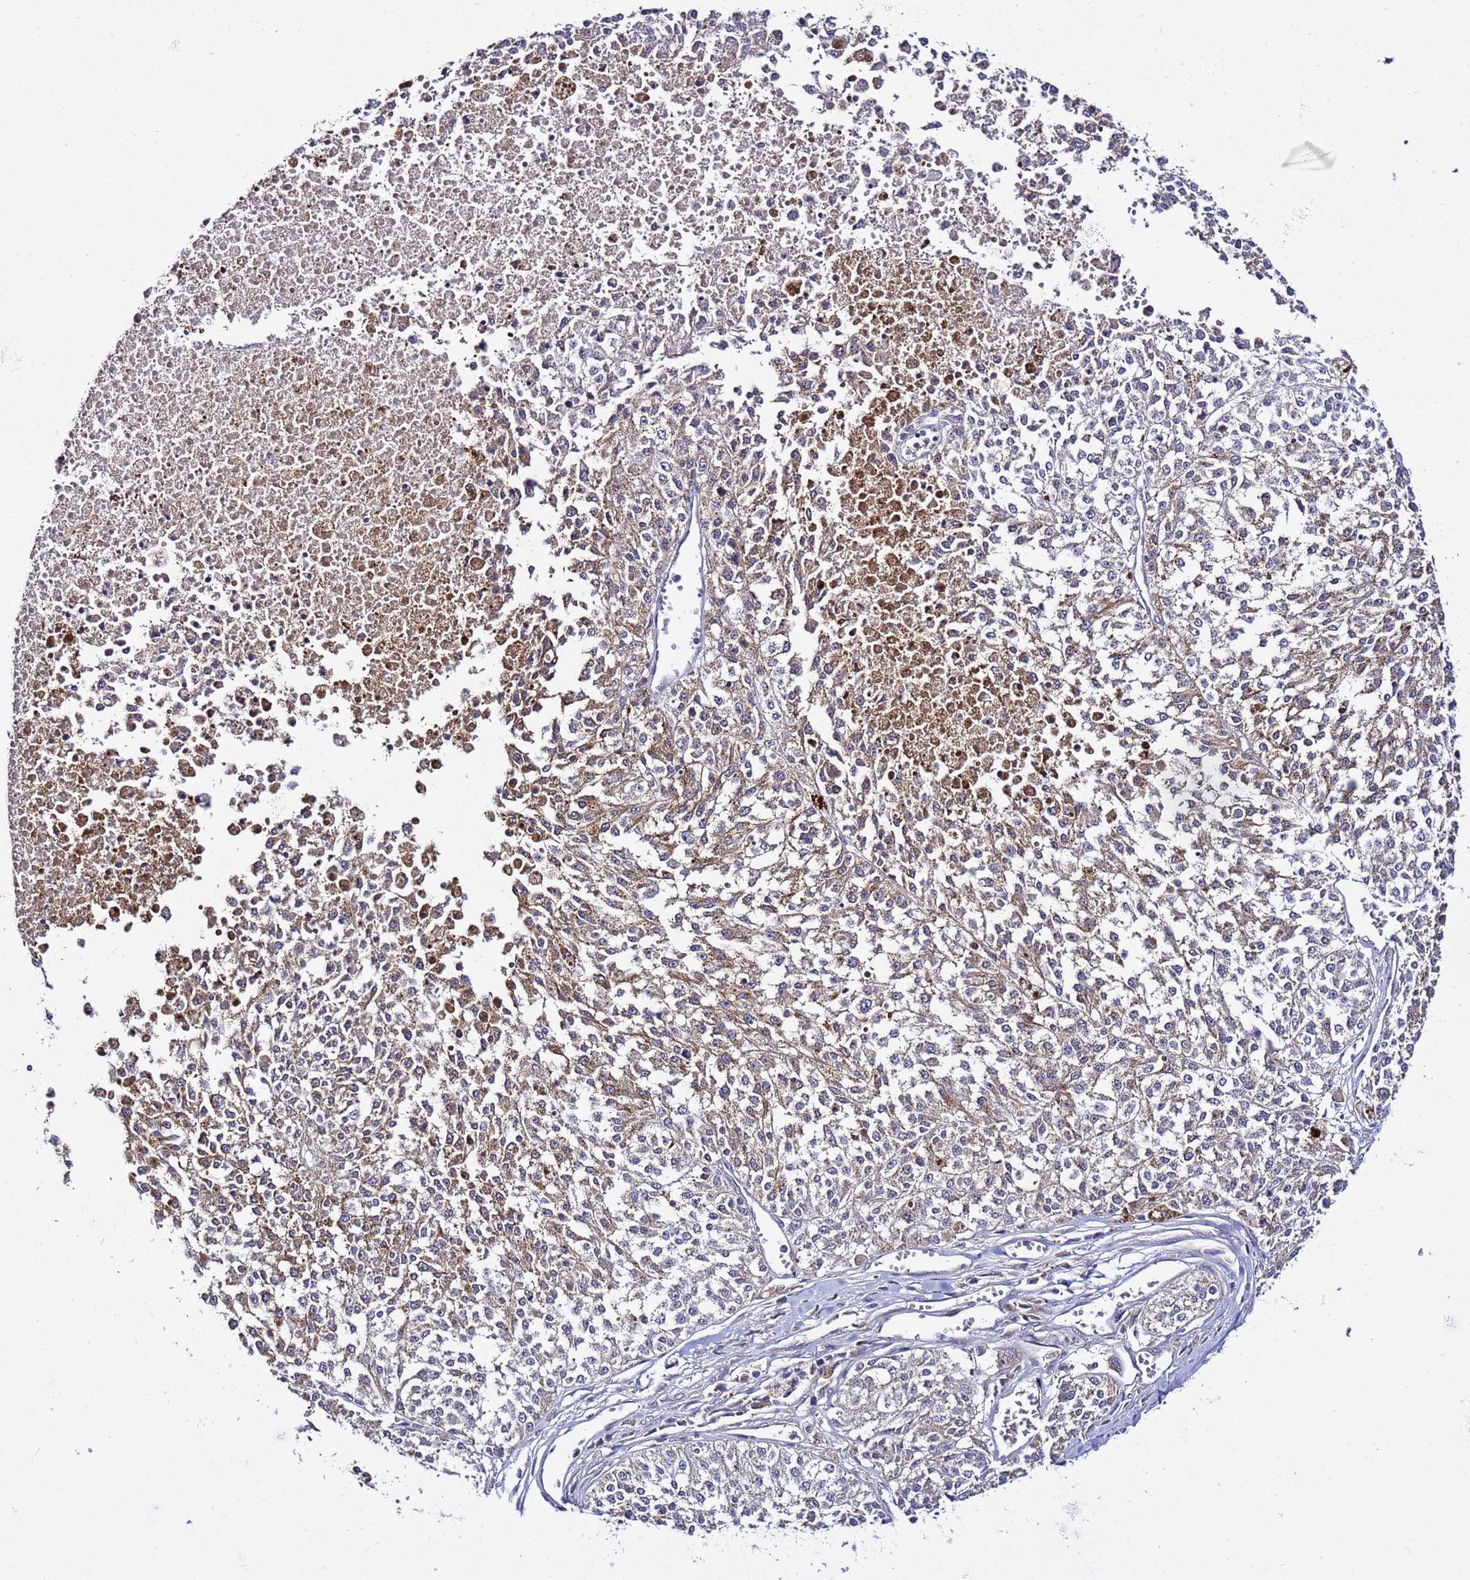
{"staining": {"intensity": "weak", "quantity": "25%-75%", "location": "cytoplasmic/membranous"}, "tissue": "melanoma", "cell_type": "Tumor cells", "image_type": "cancer", "snomed": [{"axis": "morphology", "description": "Malignant melanoma, NOS"}, {"axis": "topography", "description": "Skin"}], "caption": "Human malignant melanoma stained with a brown dye shows weak cytoplasmic/membranous positive expression in approximately 25%-75% of tumor cells.", "gene": "PLXDC2", "patient": {"sex": "female", "age": 64}}